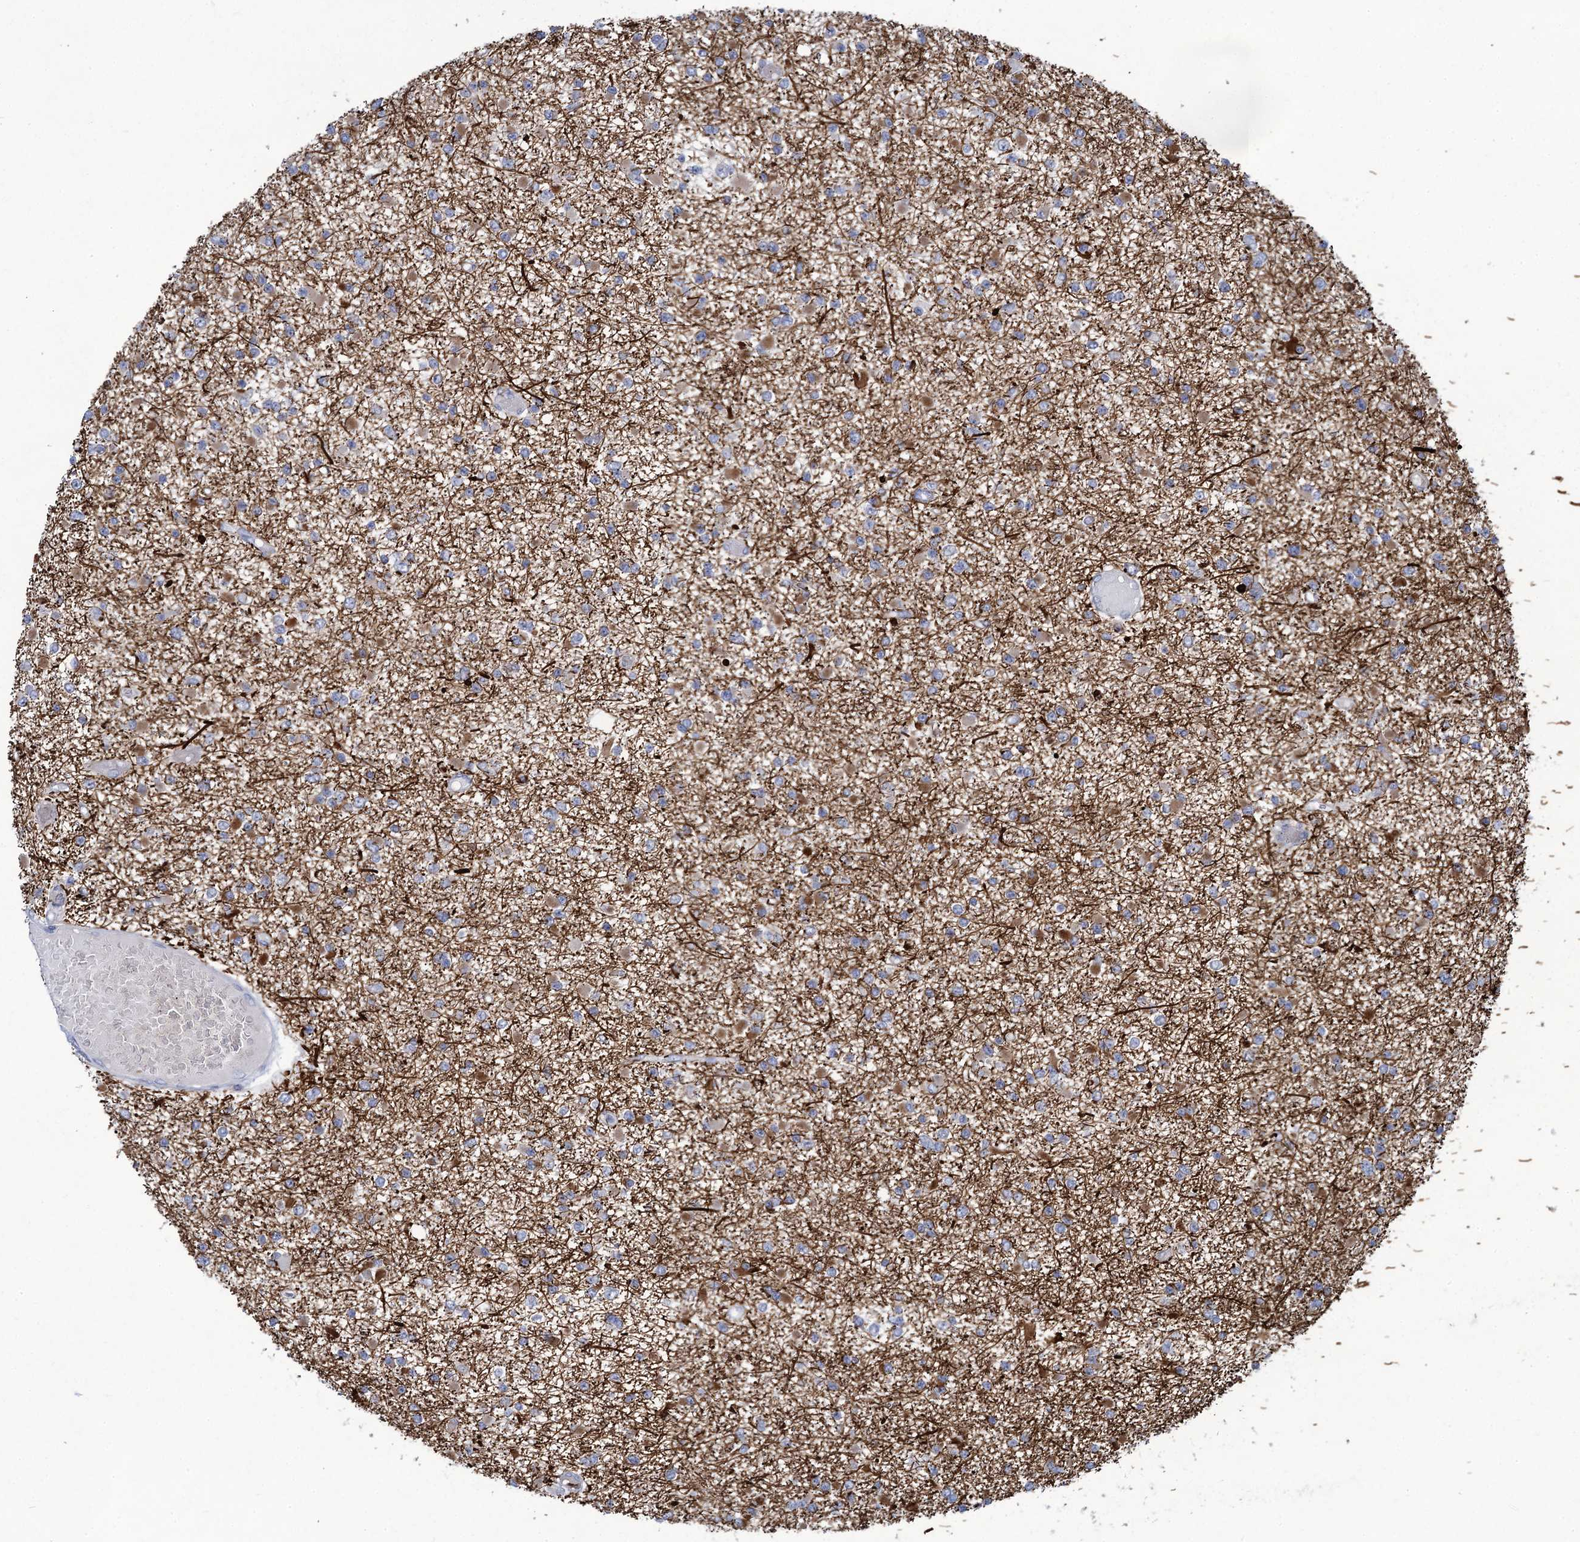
{"staining": {"intensity": "weak", "quantity": "<25%", "location": "cytoplasmic/membranous"}, "tissue": "glioma", "cell_type": "Tumor cells", "image_type": "cancer", "snomed": [{"axis": "morphology", "description": "Glioma, malignant, Low grade"}, {"axis": "topography", "description": "Brain"}], "caption": "Human glioma stained for a protein using immunohistochemistry (IHC) exhibits no staining in tumor cells.", "gene": "QPCTL", "patient": {"sex": "female", "age": 22}}